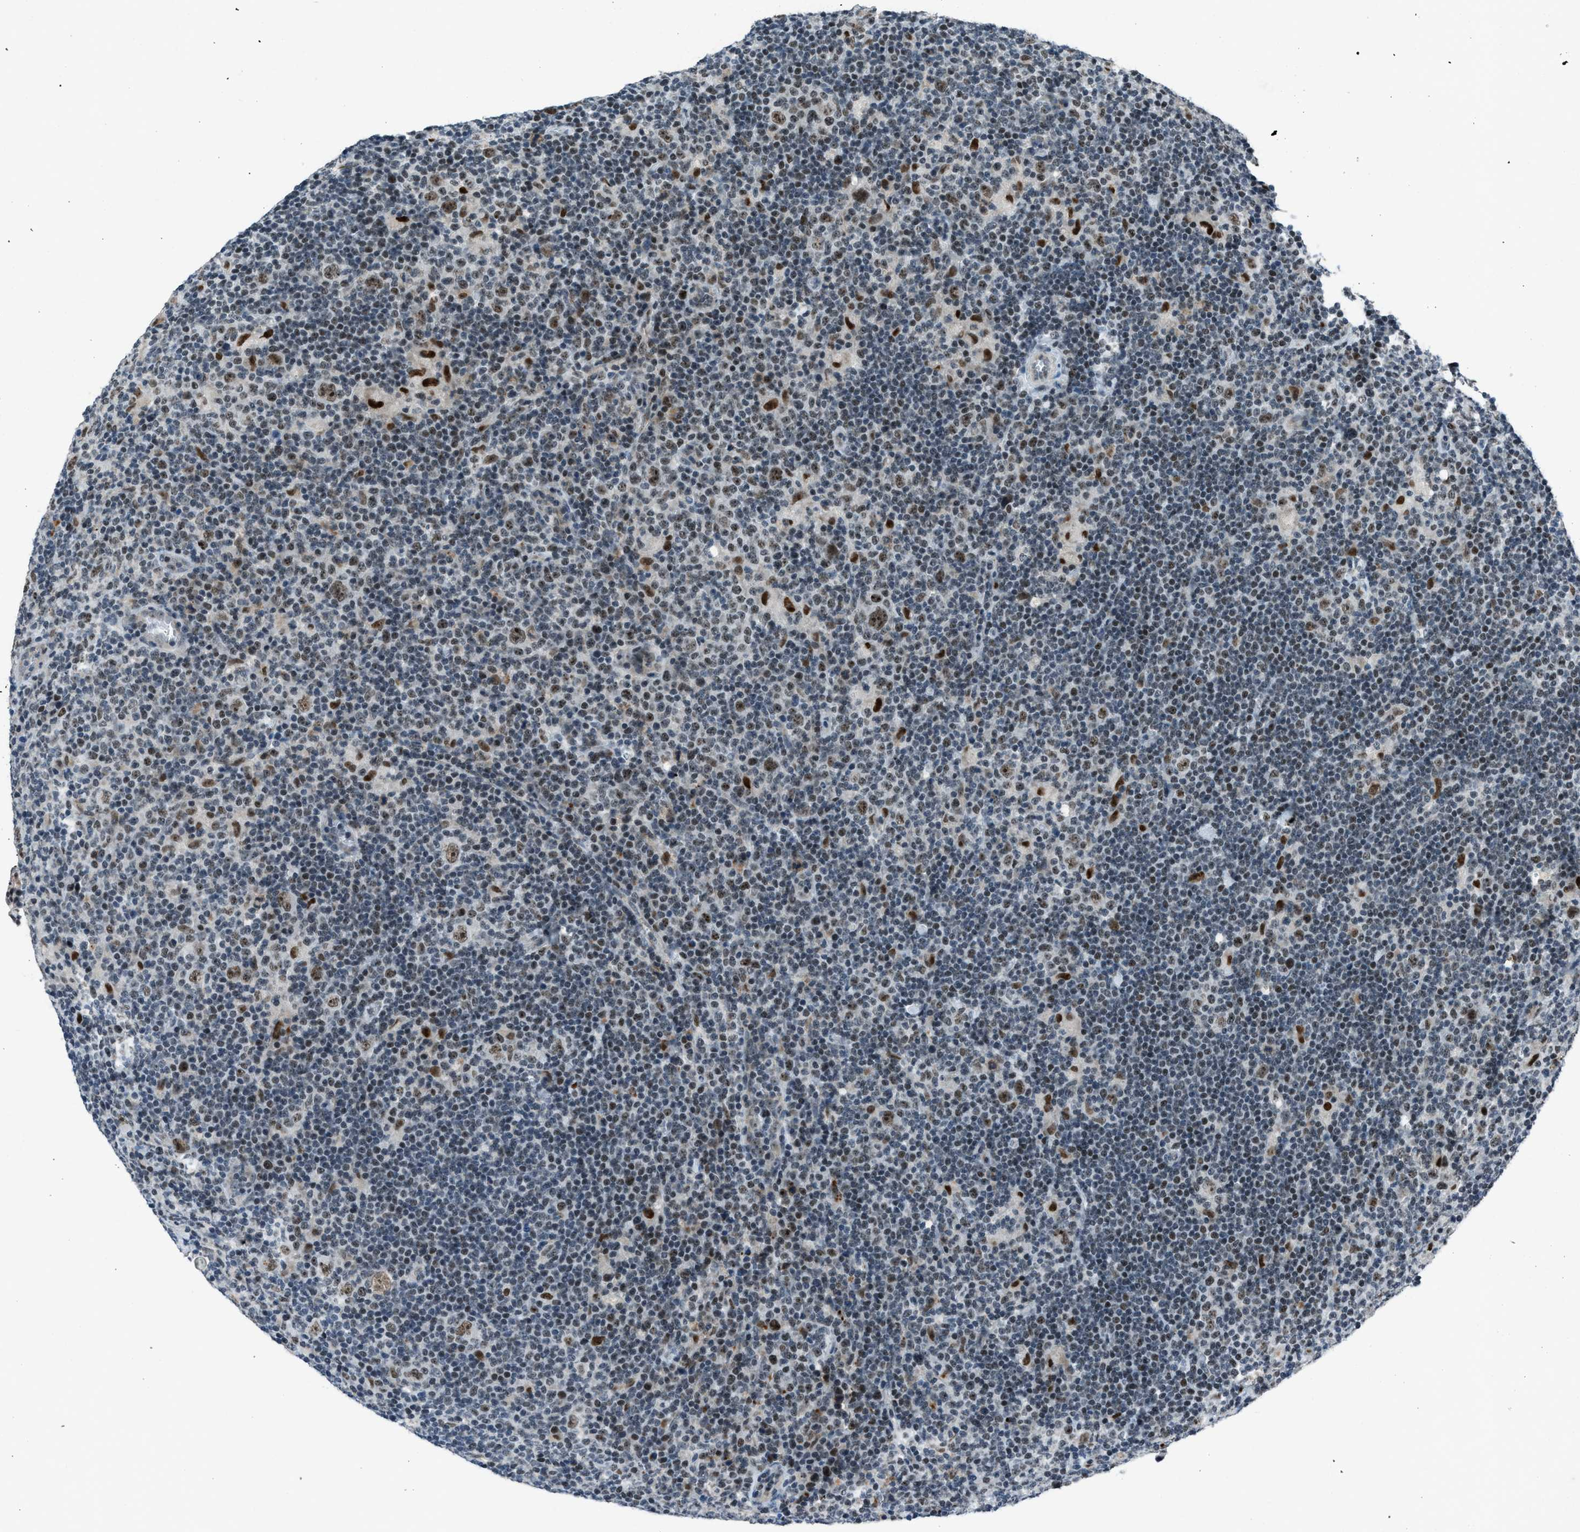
{"staining": {"intensity": "moderate", "quantity": ">75%", "location": "nuclear"}, "tissue": "lymphoma", "cell_type": "Tumor cells", "image_type": "cancer", "snomed": [{"axis": "morphology", "description": "Hodgkin's disease, NOS"}, {"axis": "topography", "description": "Lymph node"}], "caption": "There is medium levels of moderate nuclear staining in tumor cells of lymphoma, as demonstrated by immunohistochemical staining (brown color).", "gene": "ADCY1", "patient": {"sex": "female", "age": 57}}